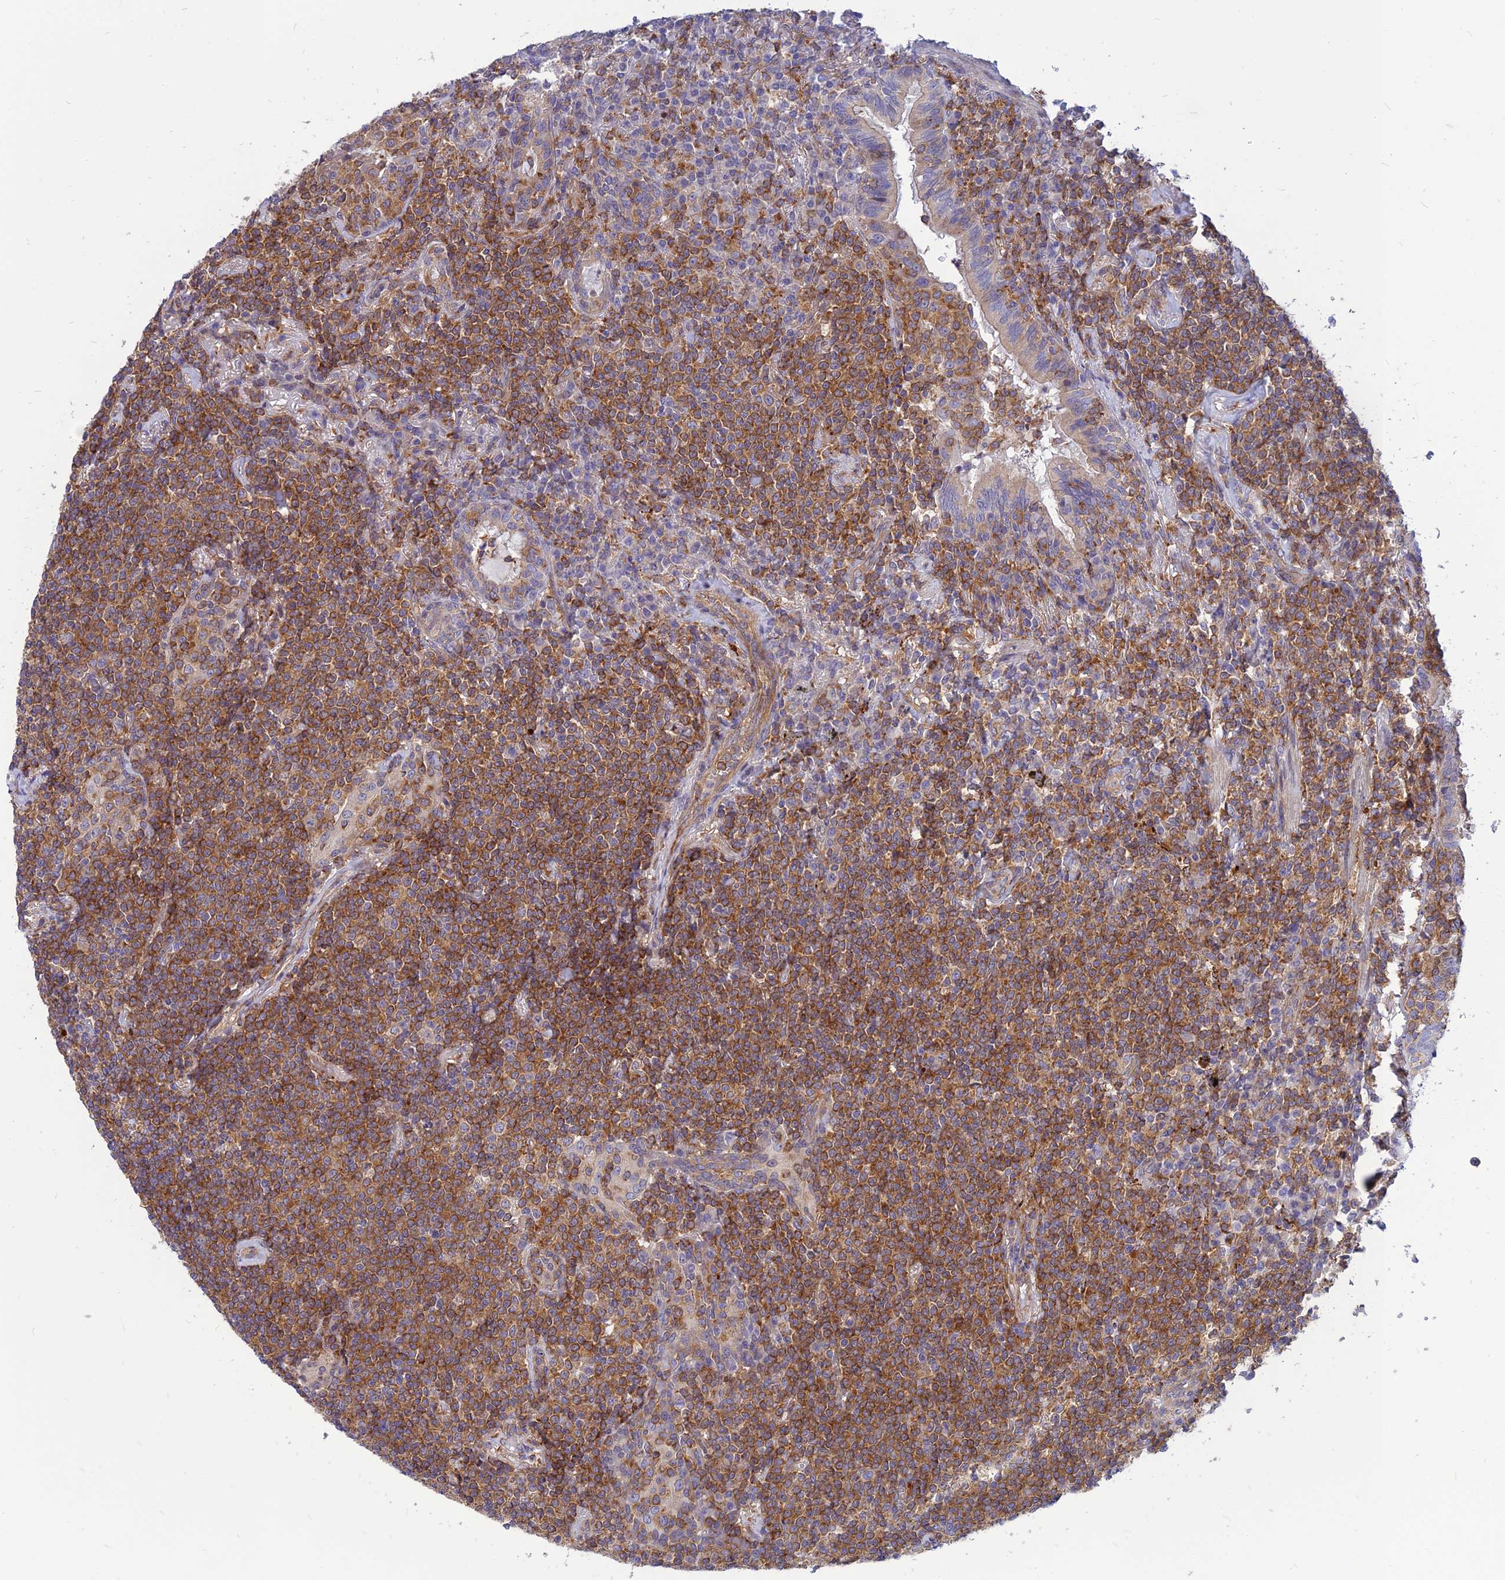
{"staining": {"intensity": "moderate", "quantity": ">75%", "location": "cytoplasmic/membranous"}, "tissue": "lymphoma", "cell_type": "Tumor cells", "image_type": "cancer", "snomed": [{"axis": "morphology", "description": "Malignant lymphoma, non-Hodgkin's type, Low grade"}, {"axis": "topography", "description": "Lung"}], "caption": "Brown immunohistochemical staining in human low-grade malignant lymphoma, non-Hodgkin's type exhibits moderate cytoplasmic/membranous staining in approximately >75% of tumor cells. The staining is performed using DAB brown chromogen to label protein expression. The nuclei are counter-stained blue using hematoxylin.", "gene": "PHKA2", "patient": {"sex": "female", "age": 71}}